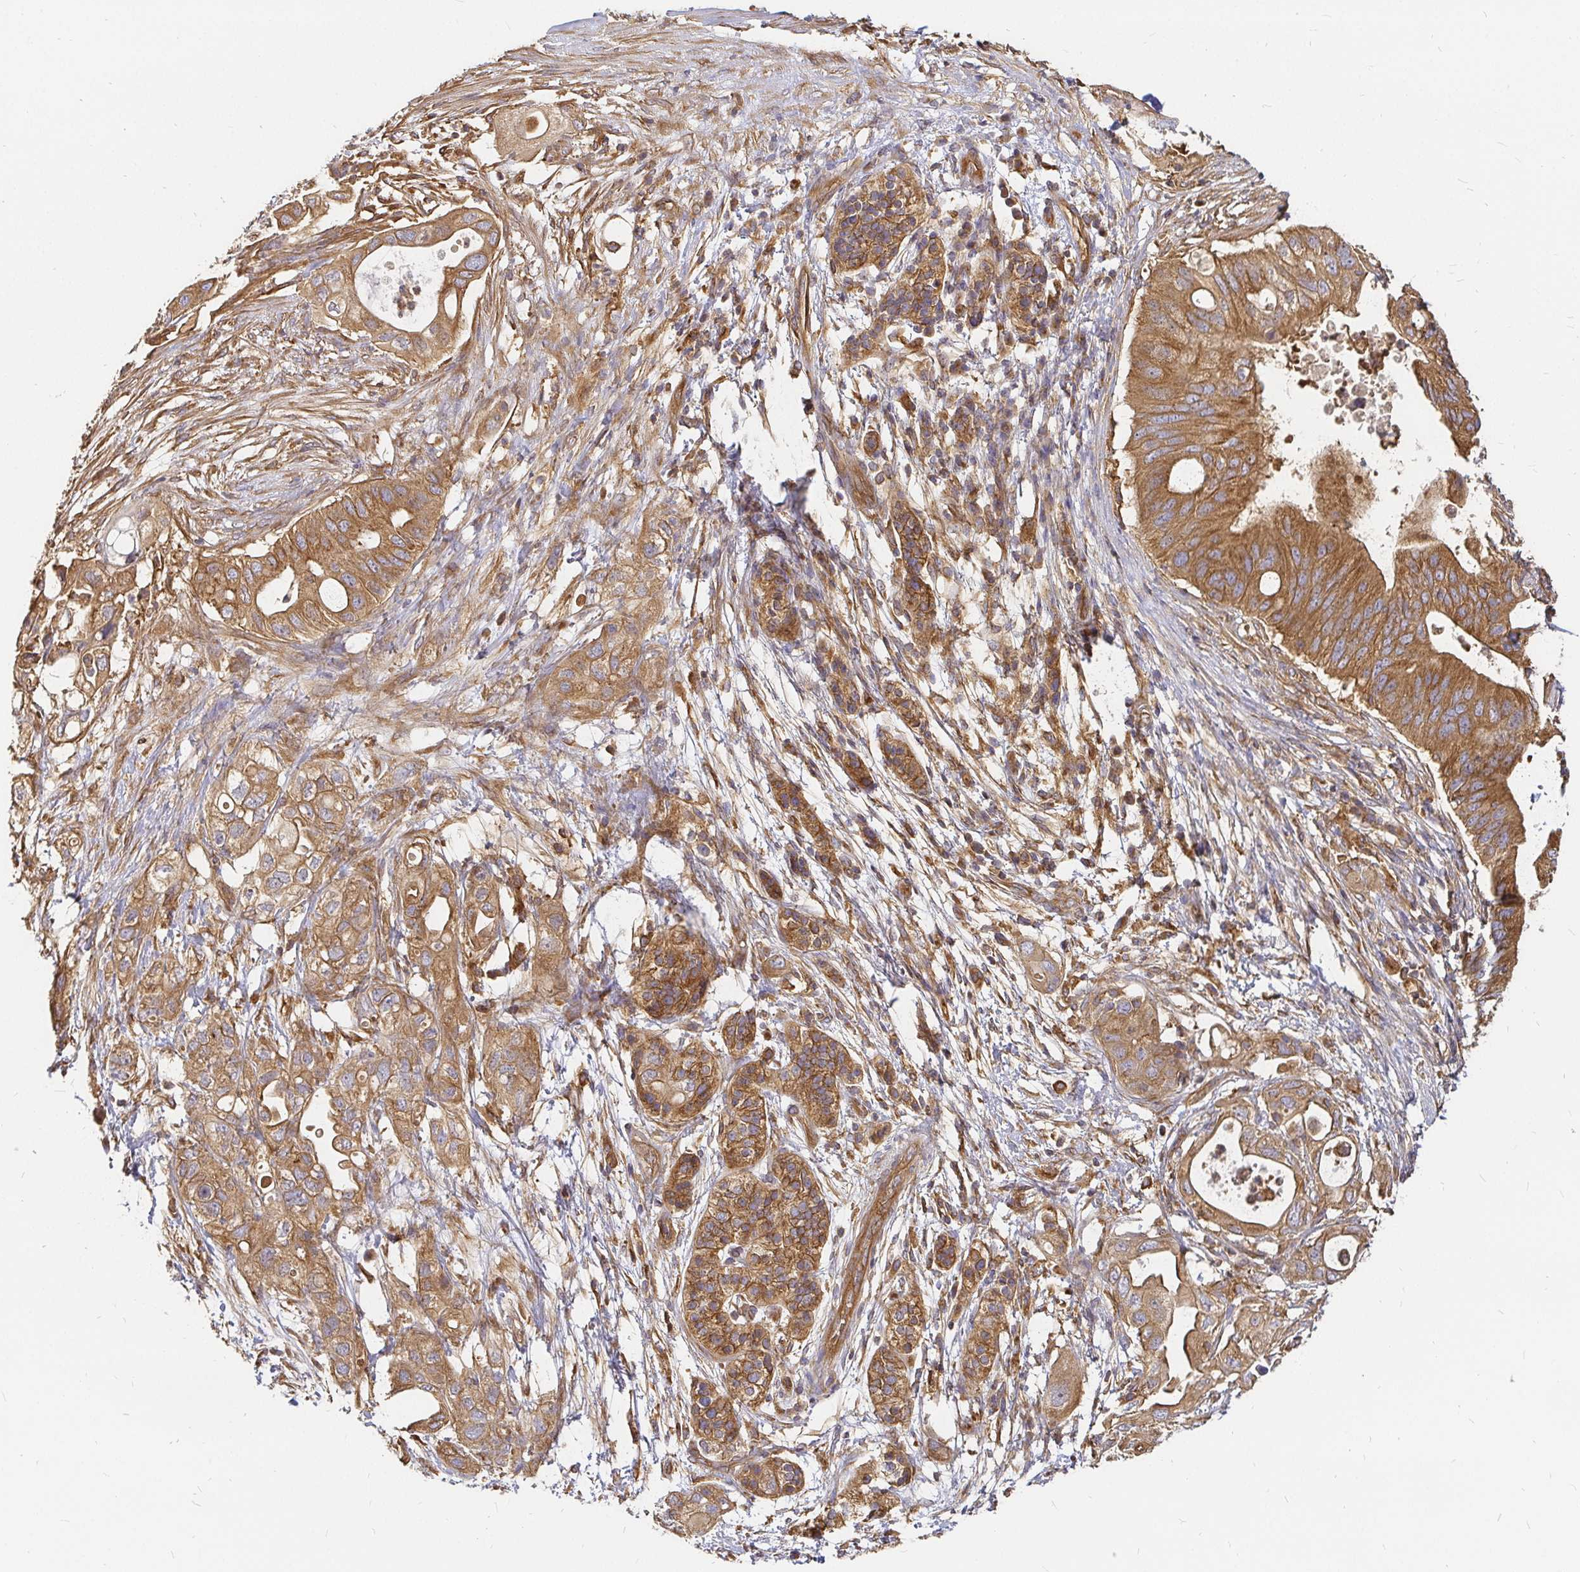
{"staining": {"intensity": "moderate", "quantity": ">75%", "location": "cytoplasmic/membranous"}, "tissue": "pancreatic cancer", "cell_type": "Tumor cells", "image_type": "cancer", "snomed": [{"axis": "morphology", "description": "Adenocarcinoma, NOS"}, {"axis": "topography", "description": "Pancreas"}], "caption": "A photomicrograph of pancreatic cancer stained for a protein displays moderate cytoplasmic/membranous brown staining in tumor cells. (IHC, brightfield microscopy, high magnification).", "gene": "KIF5B", "patient": {"sex": "female", "age": 72}}